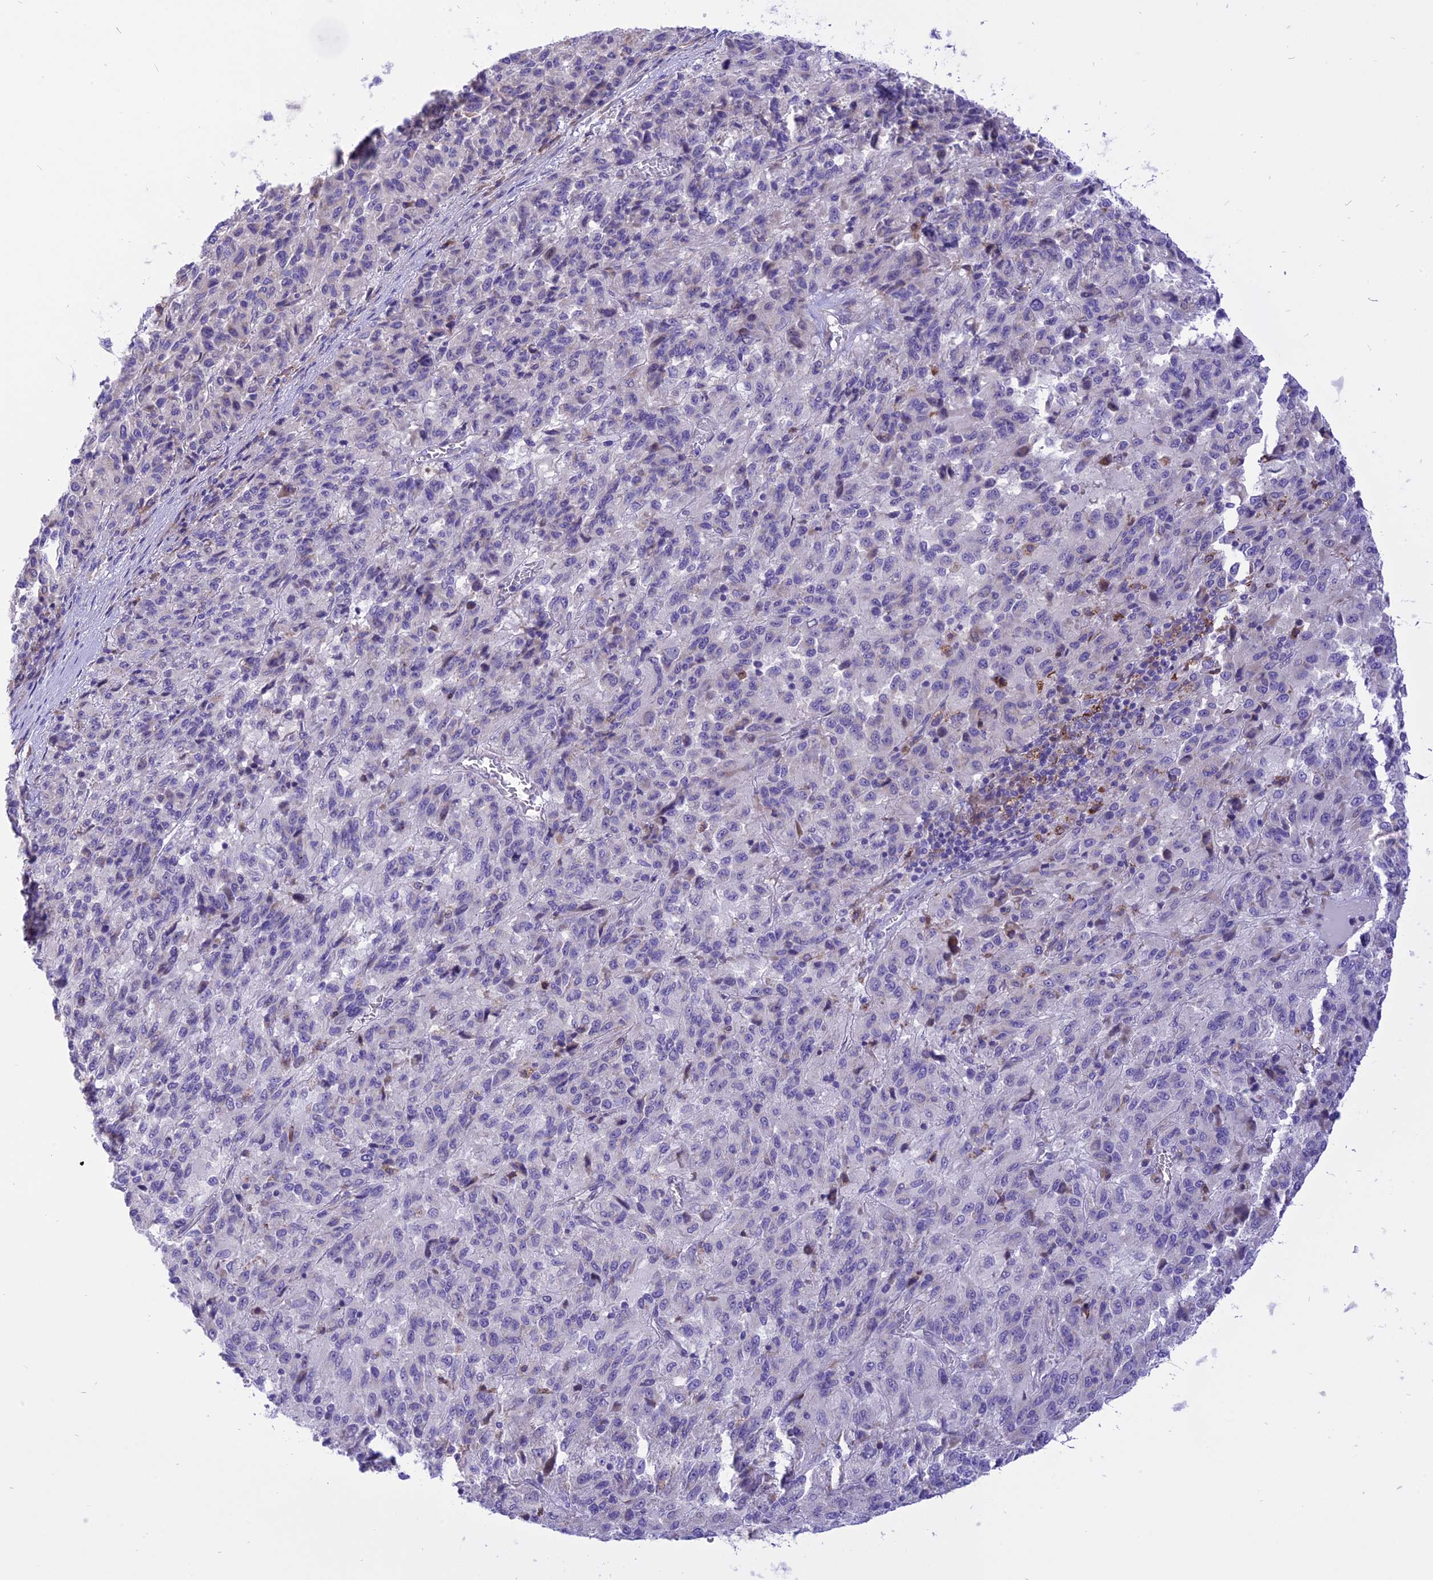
{"staining": {"intensity": "negative", "quantity": "none", "location": "none"}, "tissue": "melanoma", "cell_type": "Tumor cells", "image_type": "cancer", "snomed": [{"axis": "morphology", "description": "Malignant melanoma, Metastatic site"}, {"axis": "topography", "description": "Lung"}], "caption": "An immunohistochemistry photomicrograph of malignant melanoma (metastatic site) is shown. There is no staining in tumor cells of malignant melanoma (metastatic site).", "gene": "ARMCX6", "patient": {"sex": "male", "age": 64}}